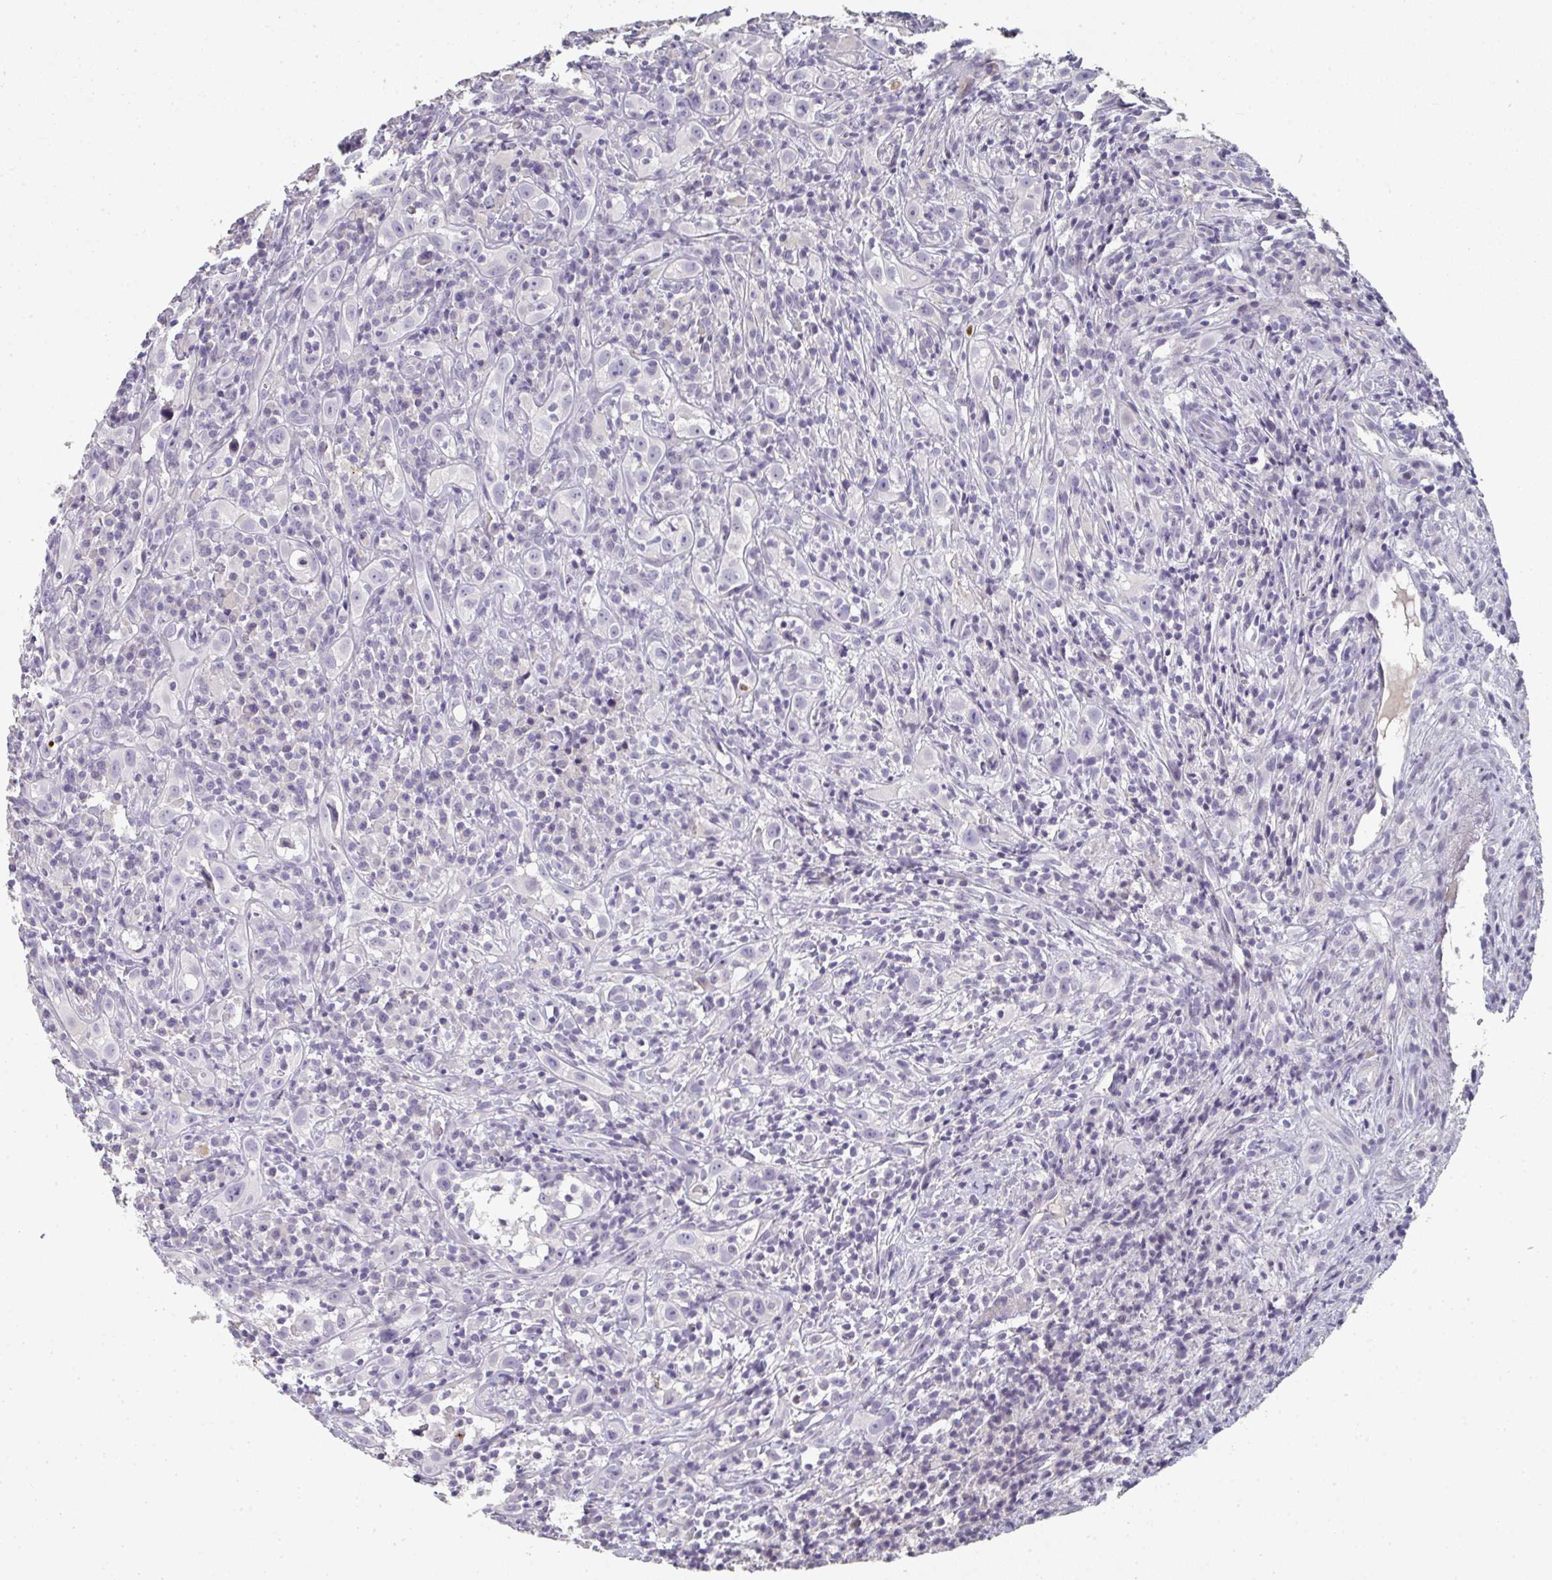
{"staining": {"intensity": "negative", "quantity": "none", "location": "none"}, "tissue": "head and neck cancer", "cell_type": "Tumor cells", "image_type": "cancer", "snomed": [{"axis": "morphology", "description": "Squamous cell carcinoma, NOS"}, {"axis": "topography", "description": "Head-Neck"}], "caption": "Human head and neck squamous cell carcinoma stained for a protein using immunohistochemistry shows no staining in tumor cells.", "gene": "A1CF", "patient": {"sex": "female", "age": 95}}